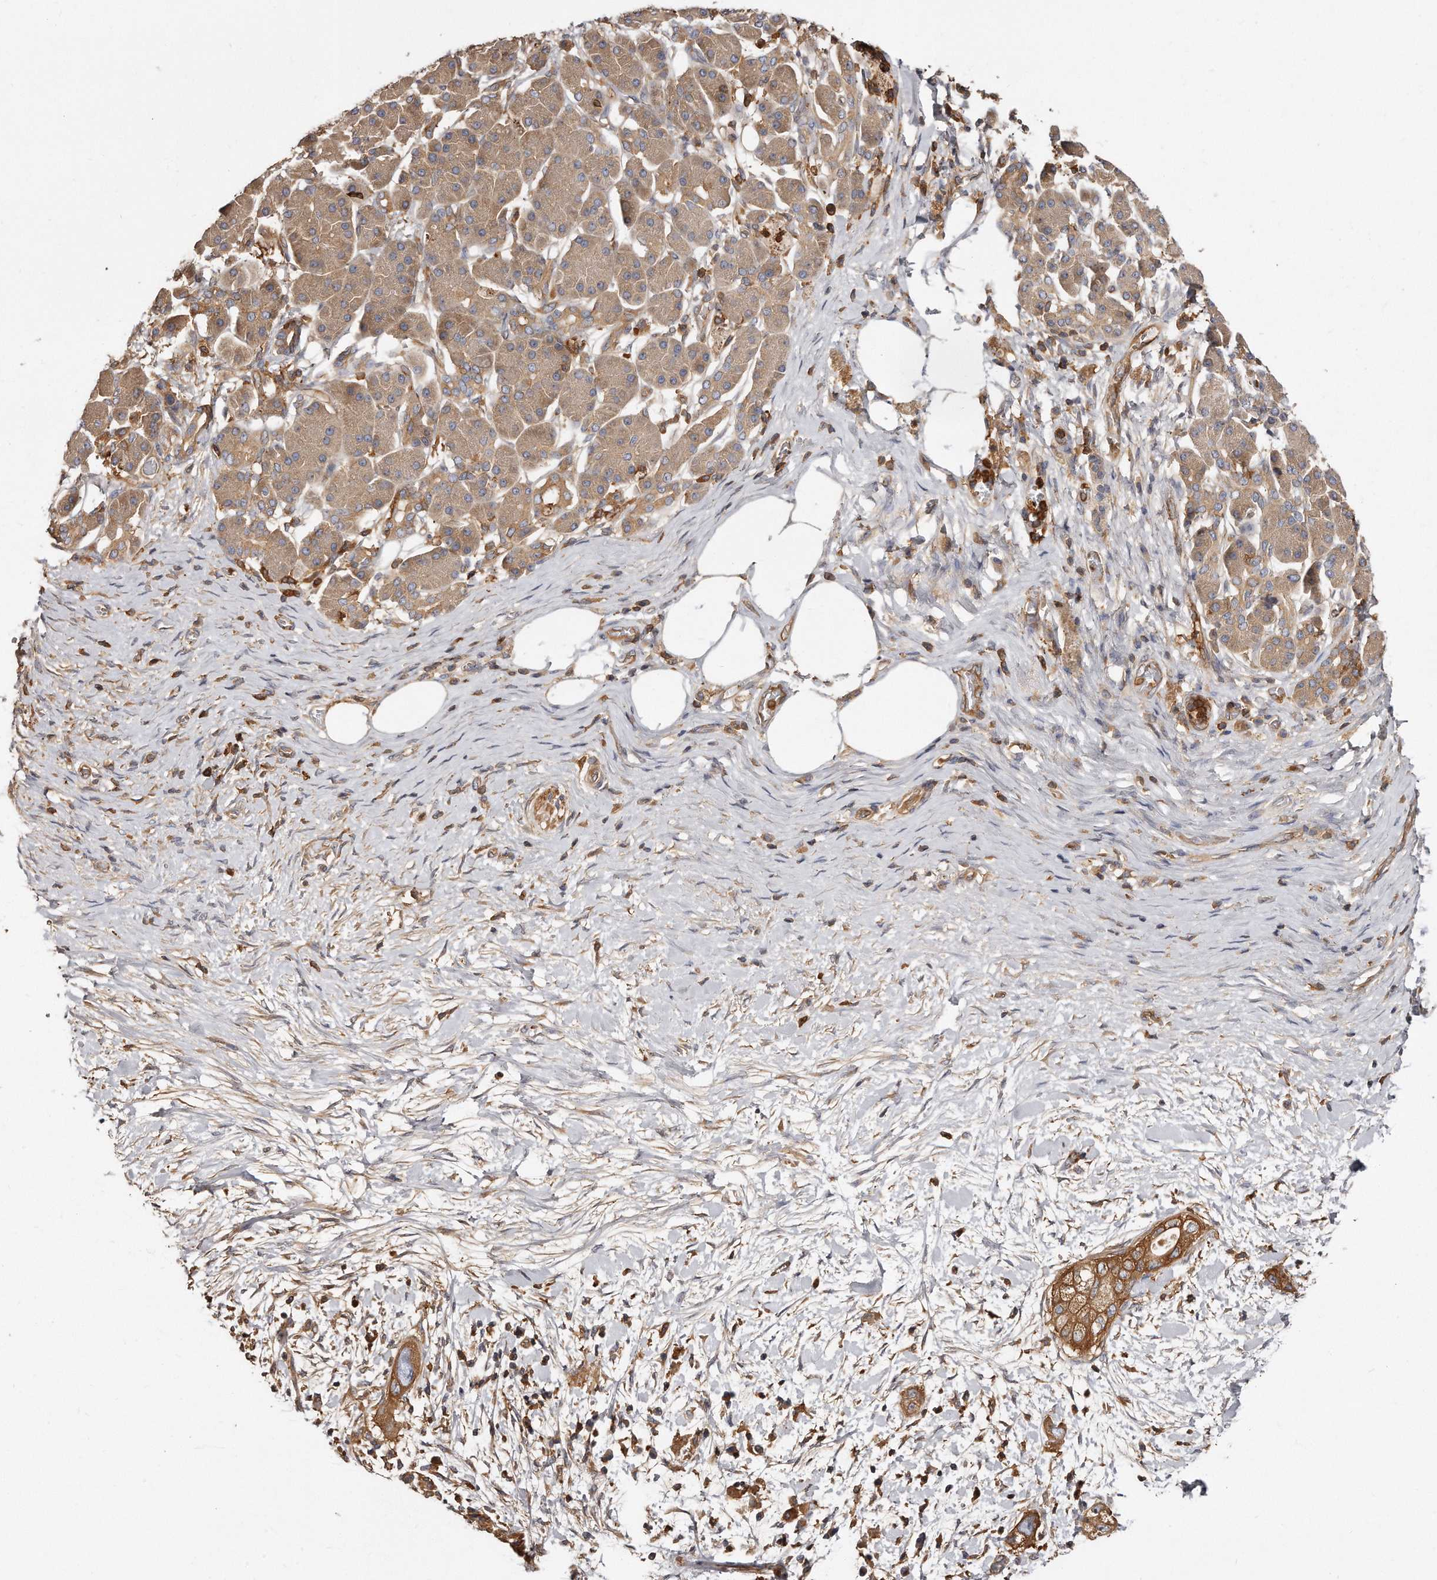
{"staining": {"intensity": "moderate", "quantity": ">75%", "location": "cytoplasmic/membranous"}, "tissue": "pancreatic cancer", "cell_type": "Tumor cells", "image_type": "cancer", "snomed": [{"axis": "morphology", "description": "Adenocarcinoma, NOS"}, {"axis": "topography", "description": "Pancreas"}], "caption": "Immunohistochemistry (IHC) (DAB) staining of pancreatic cancer (adenocarcinoma) exhibits moderate cytoplasmic/membranous protein staining in about >75% of tumor cells.", "gene": "CAP1", "patient": {"sex": "male", "age": 58}}